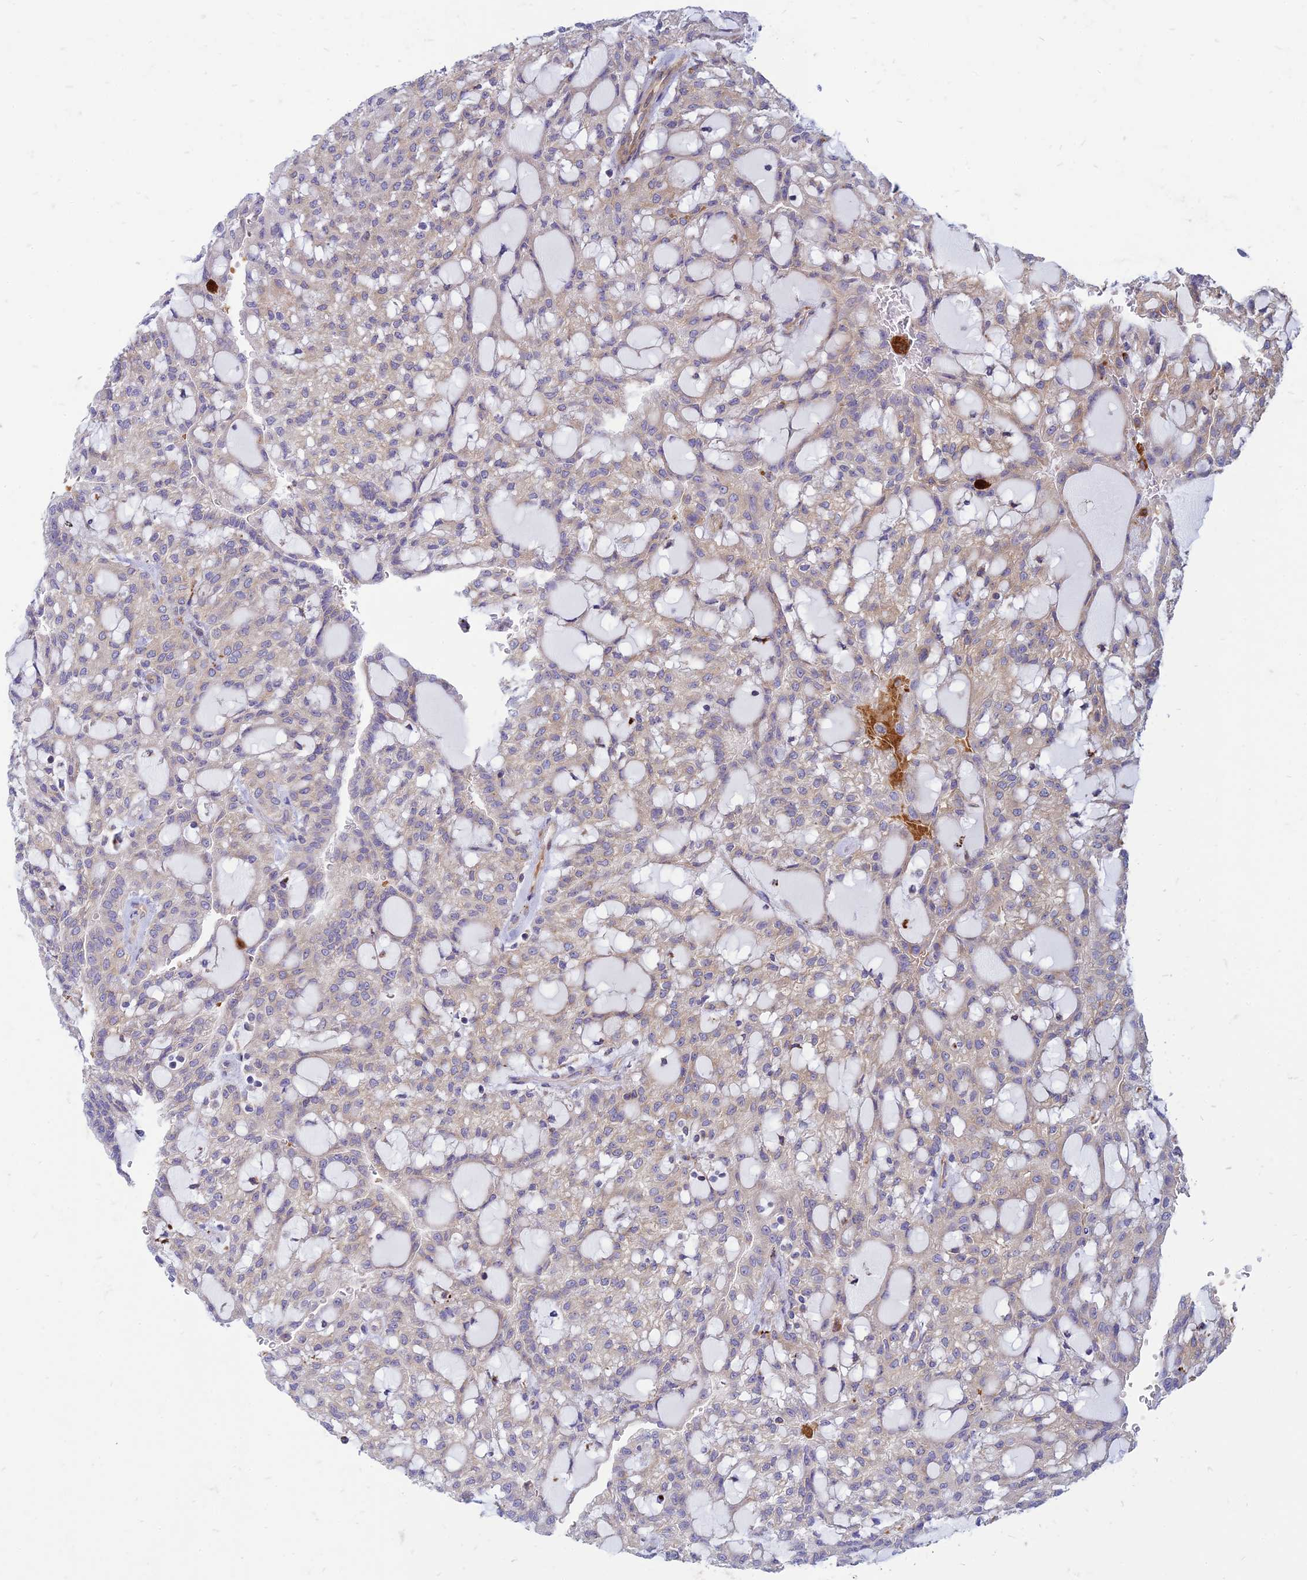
{"staining": {"intensity": "negative", "quantity": "none", "location": "none"}, "tissue": "renal cancer", "cell_type": "Tumor cells", "image_type": "cancer", "snomed": [{"axis": "morphology", "description": "Adenocarcinoma, NOS"}, {"axis": "topography", "description": "Kidney"}], "caption": "This is a histopathology image of IHC staining of adenocarcinoma (renal), which shows no expression in tumor cells. (Stains: DAB (3,3'-diaminobenzidine) immunohistochemistry (IHC) with hematoxylin counter stain, Microscopy: brightfield microscopy at high magnification).", "gene": "PHKA2", "patient": {"sex": "male", "age": 63}}